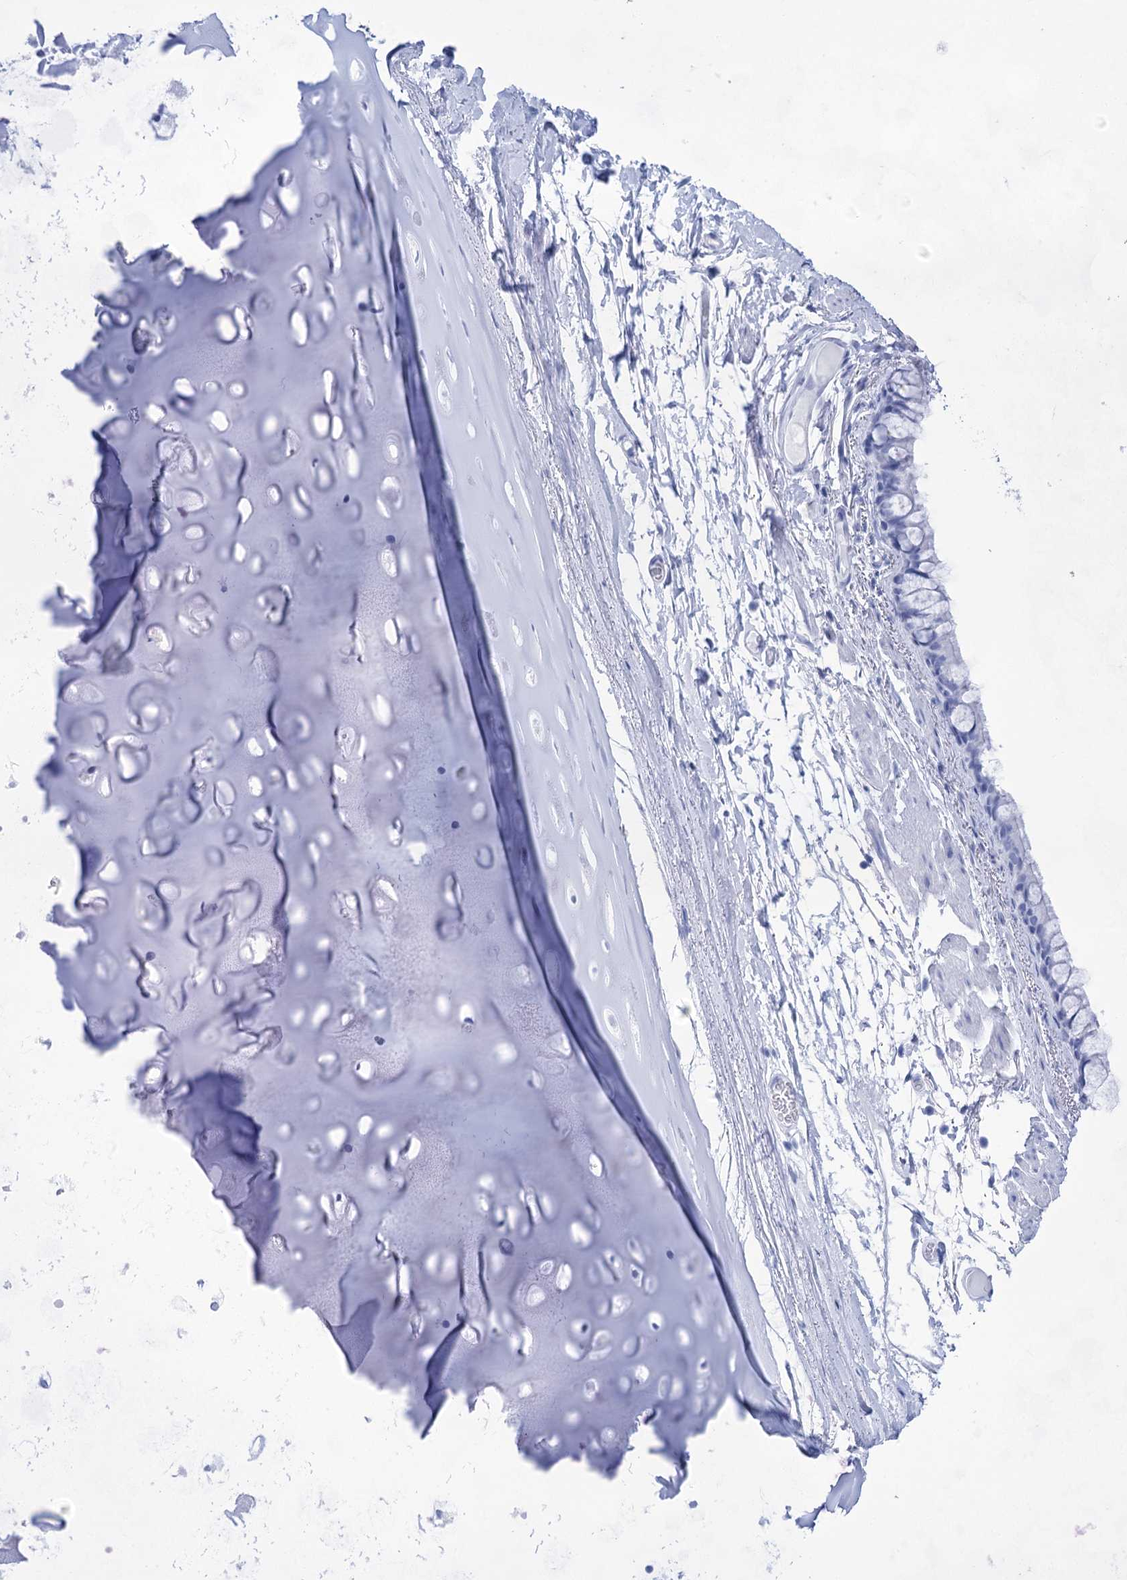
{"staining": {"intensity": "negative", "quantity": "none", "location": "none"}, "tissue": "bronchus", "cell_type": "Respiratory epithelial cells", "image_type": "normal", "snomed": [{"axis": "morphology", "description": "Normal tissue, NOS"}, {"axis": "topography", "description": "Cartilage tissue"}], "caption": "A high-resolution photomicrograph shows immunohistochemistry staining of benign bronchus, which shows no significant expression in respiratory epithelial cells.", "gene": "LALBA", "patient": {"sex": "male", "age": 63}}